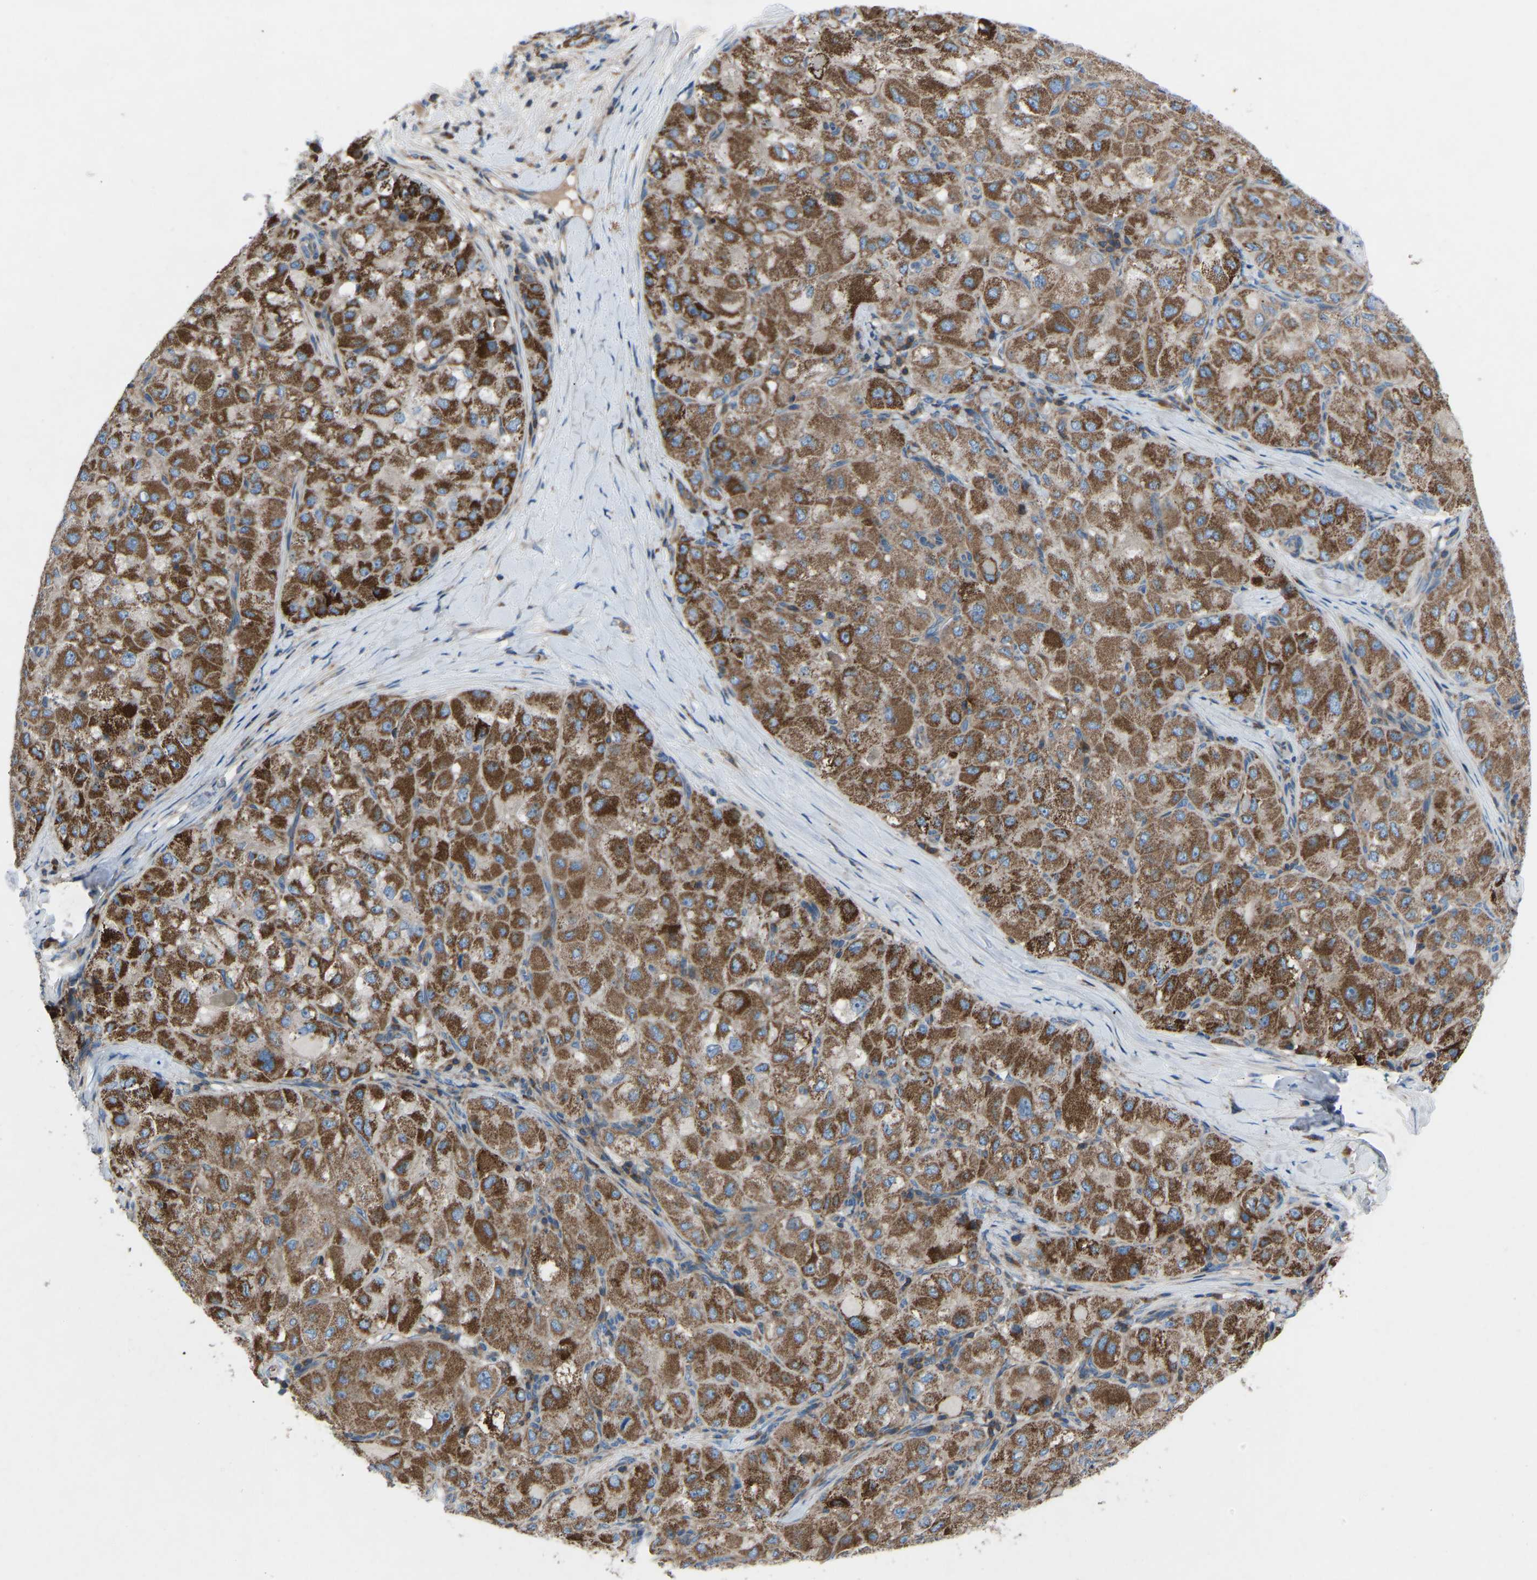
{"staining": {"intensity": "strong", "quantity": ">75%", "location": "cytoplasmic/membranous"}, "tissue": "liver cancer", "cell_type": "Tumor cells", "image_type": "cancer", "snomed": [{"axis": "morphology", "description": "Carcinoma, Hepatocellular, NOS"}, {"axis": "topography", "description": "Liver"}], "caption": "A high amount of strong cytoplasmic/membranous positivity is identified in approximately >75% of tumor cells in liver hepatocellular carcinoma tissue.", "gene": "GRK6", "patient": {"sex": "male", "age": 80}}